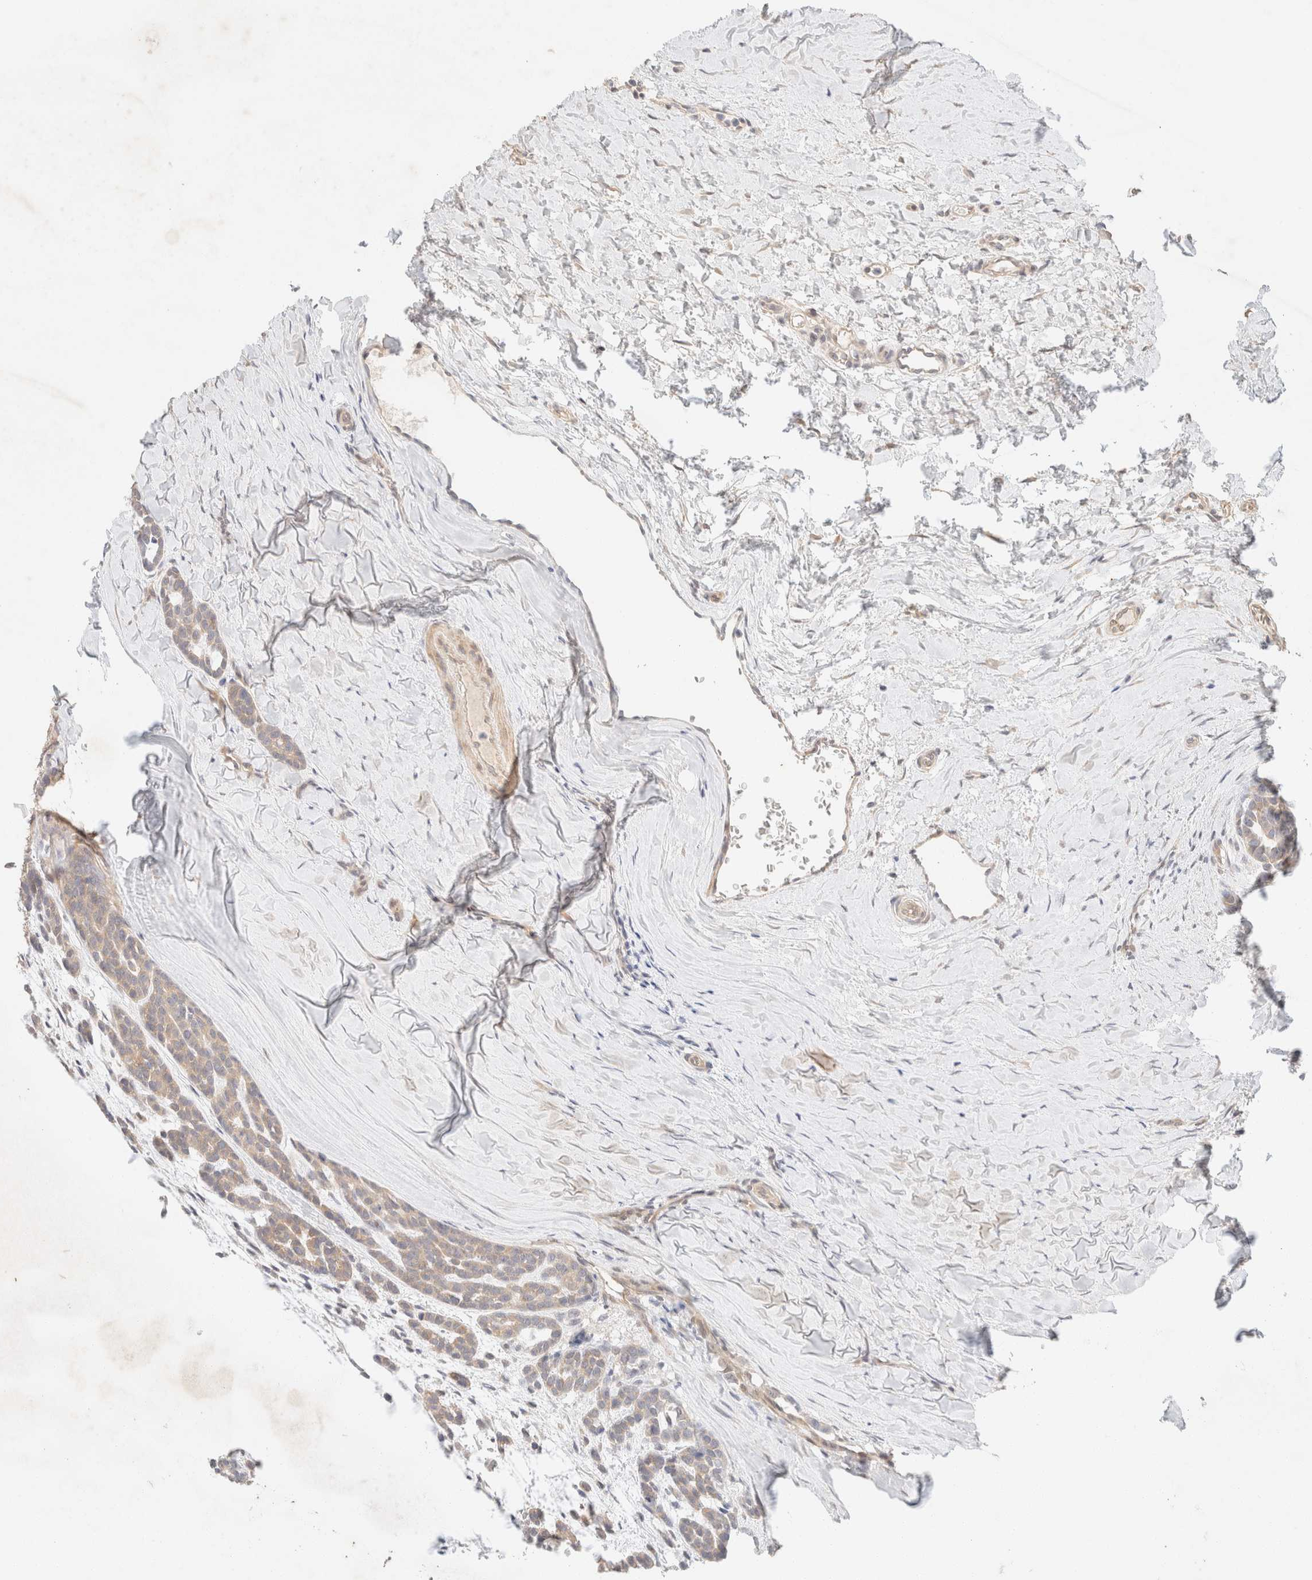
{"staining": {"intensity": "weak", "quantity": ">75%", "location": "cytoplasmic/membranous"}, "tissue": "head and neck cancer", "cell_type": "Tumor cells", "image_type": "cancer", "snomed": [{"axis": "morphology", "description": "Adenocarcinoma, NOS"}, {"axis": "morphology", "description": "Adenoma, NOS"}, {"axis": "topography", "description": "Head-Neck"}], "caption": "IHC image of neoplastic tissue: human head and neck adenocarcinoma stained using immunohistochemistry displays low levels of weak protein expression localized specifically in the cytoplasmic/membranous of tumor cells, appearing as a cytoplasmic/membranous brown color.", "gene": "CSNK1E", "patient": {"sex": "female", "age": 55}}